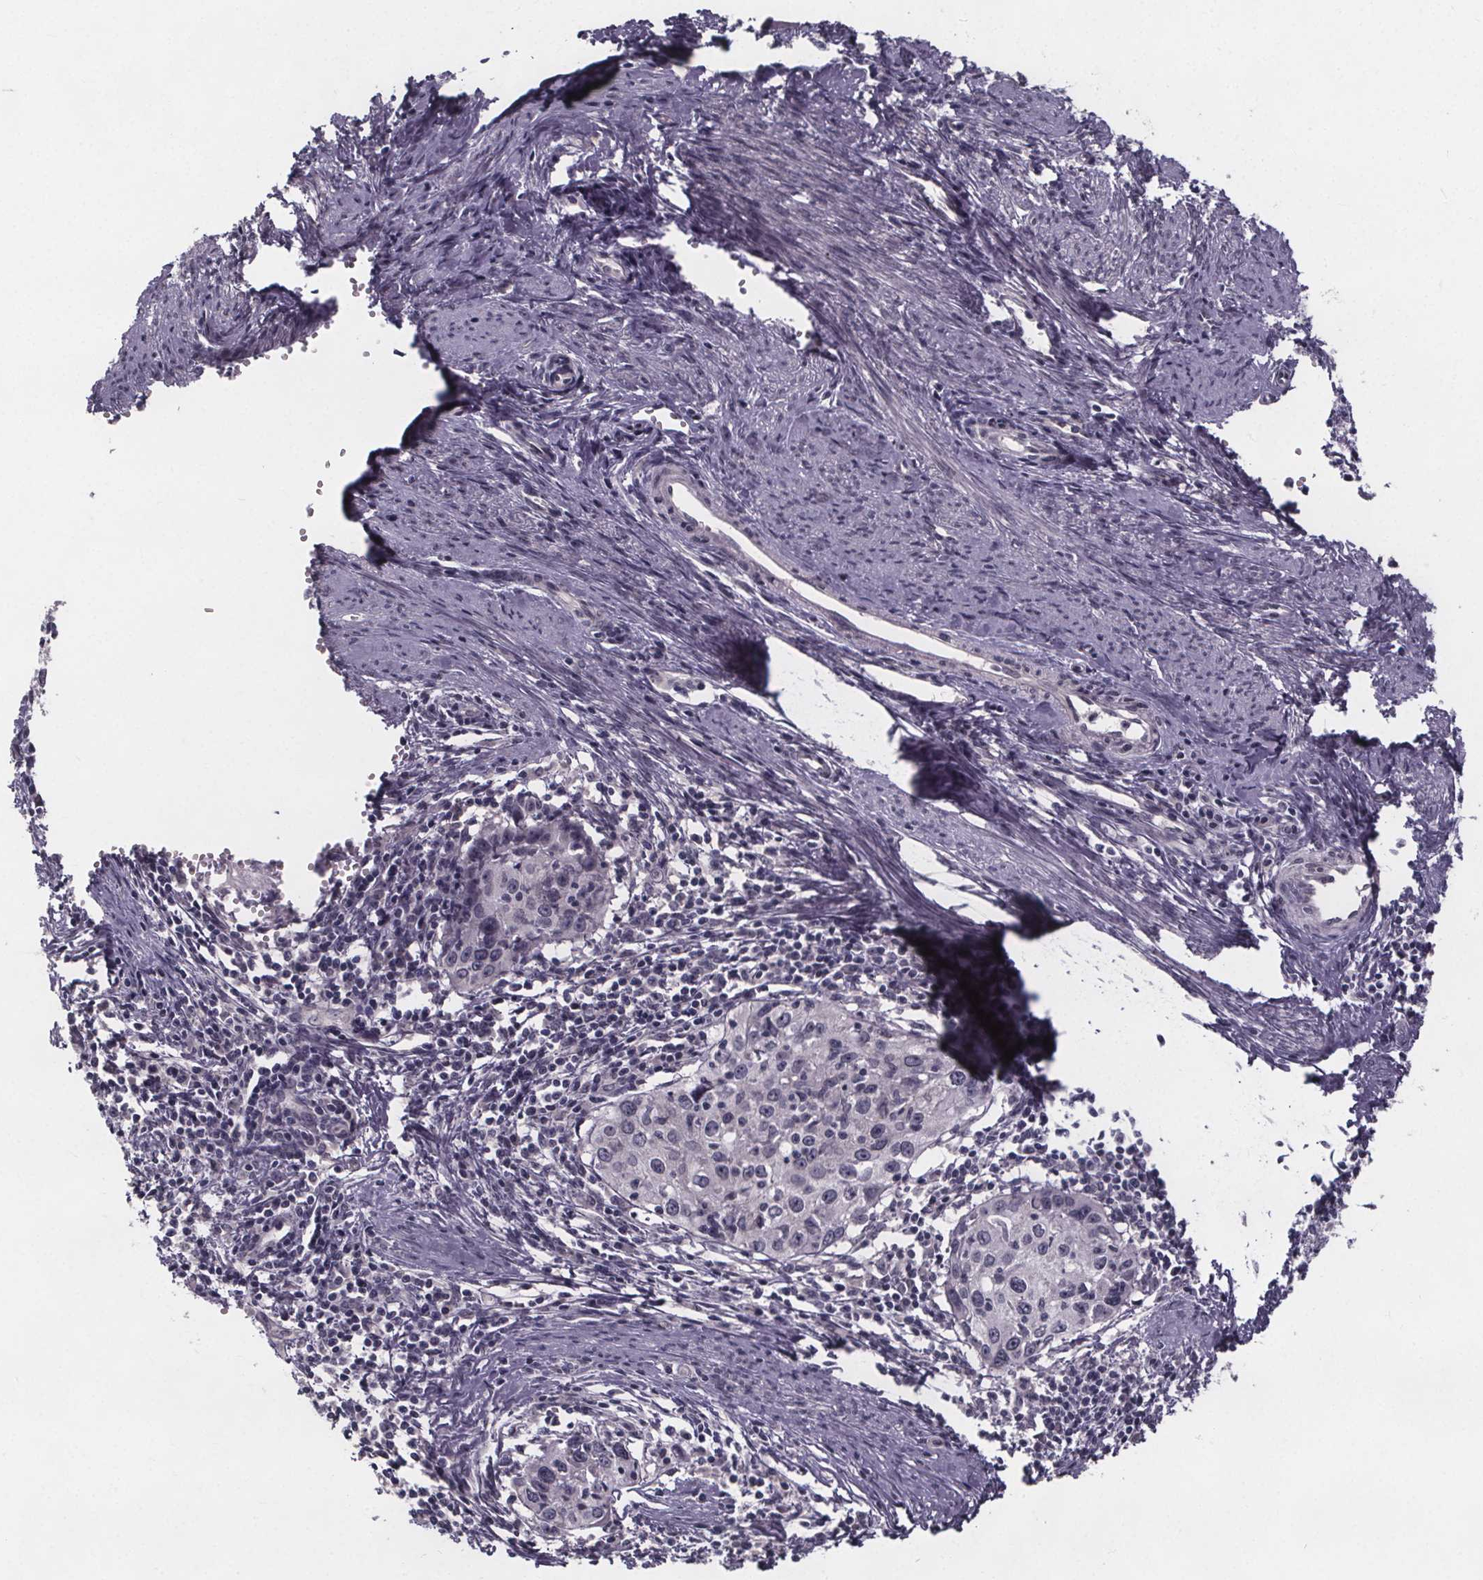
{"staining": {"intensity": "negative", "quantity": "none", "location": "none"}, "tissue": "cervical cancer", "cell_type": "Tumor cells", "image_type": "cancer", "snomed": [{"axis": "morphology", "description": "Squamous cell carcinoma, NOS"}, {"axis": "topography", "description": "Cervix"}], "caption": "Human squamous cell carcinoma (cervical) stained for a protein using IHC displays no staining in tumor cells.", "gene": "FAM181B", "patient": {"sex": "female", "age": 40}}